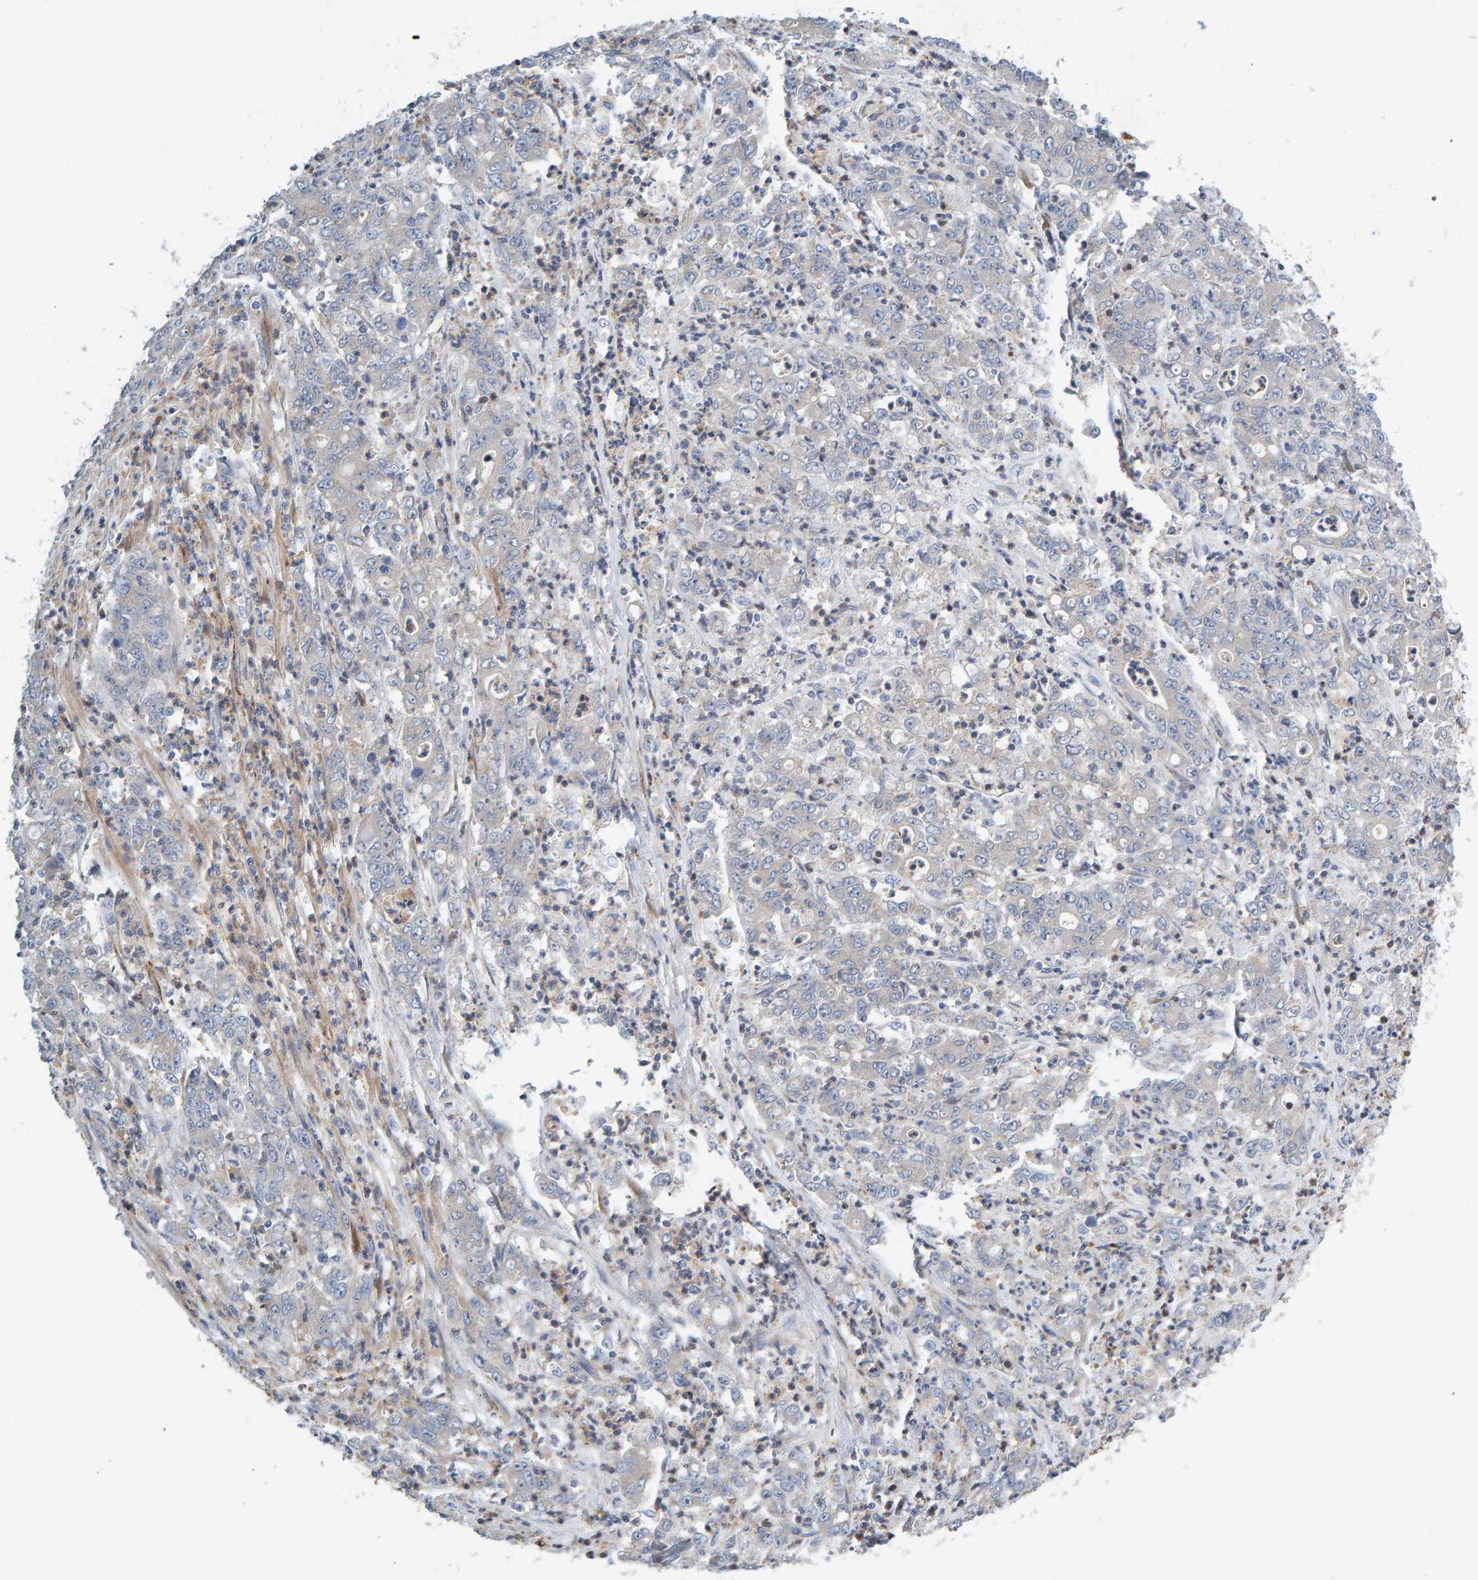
{"staining": {"intensity": "negative", "quantity": "none", "location": "none"}, "tissue": "stomach cancer", "cell_type": "Tumor cells", "image_type": "cancer", "snomed": [{"axis": "morphology", "description": "Adenocarcinoma, NOS"}, {"axis": "topography", "description": "Stomach, lower"}], "caption": "IHC photomicrograph of neoplastic tissue: human stomach cancer stained with DAB exhibits no significant protein staining in tumor cells. The staining is performed using DAB brown chromogen with nuclei counter-stained in using hematoxylin.", "gene": "CCM2", "patient": {"sex": "female", "age": 71}}